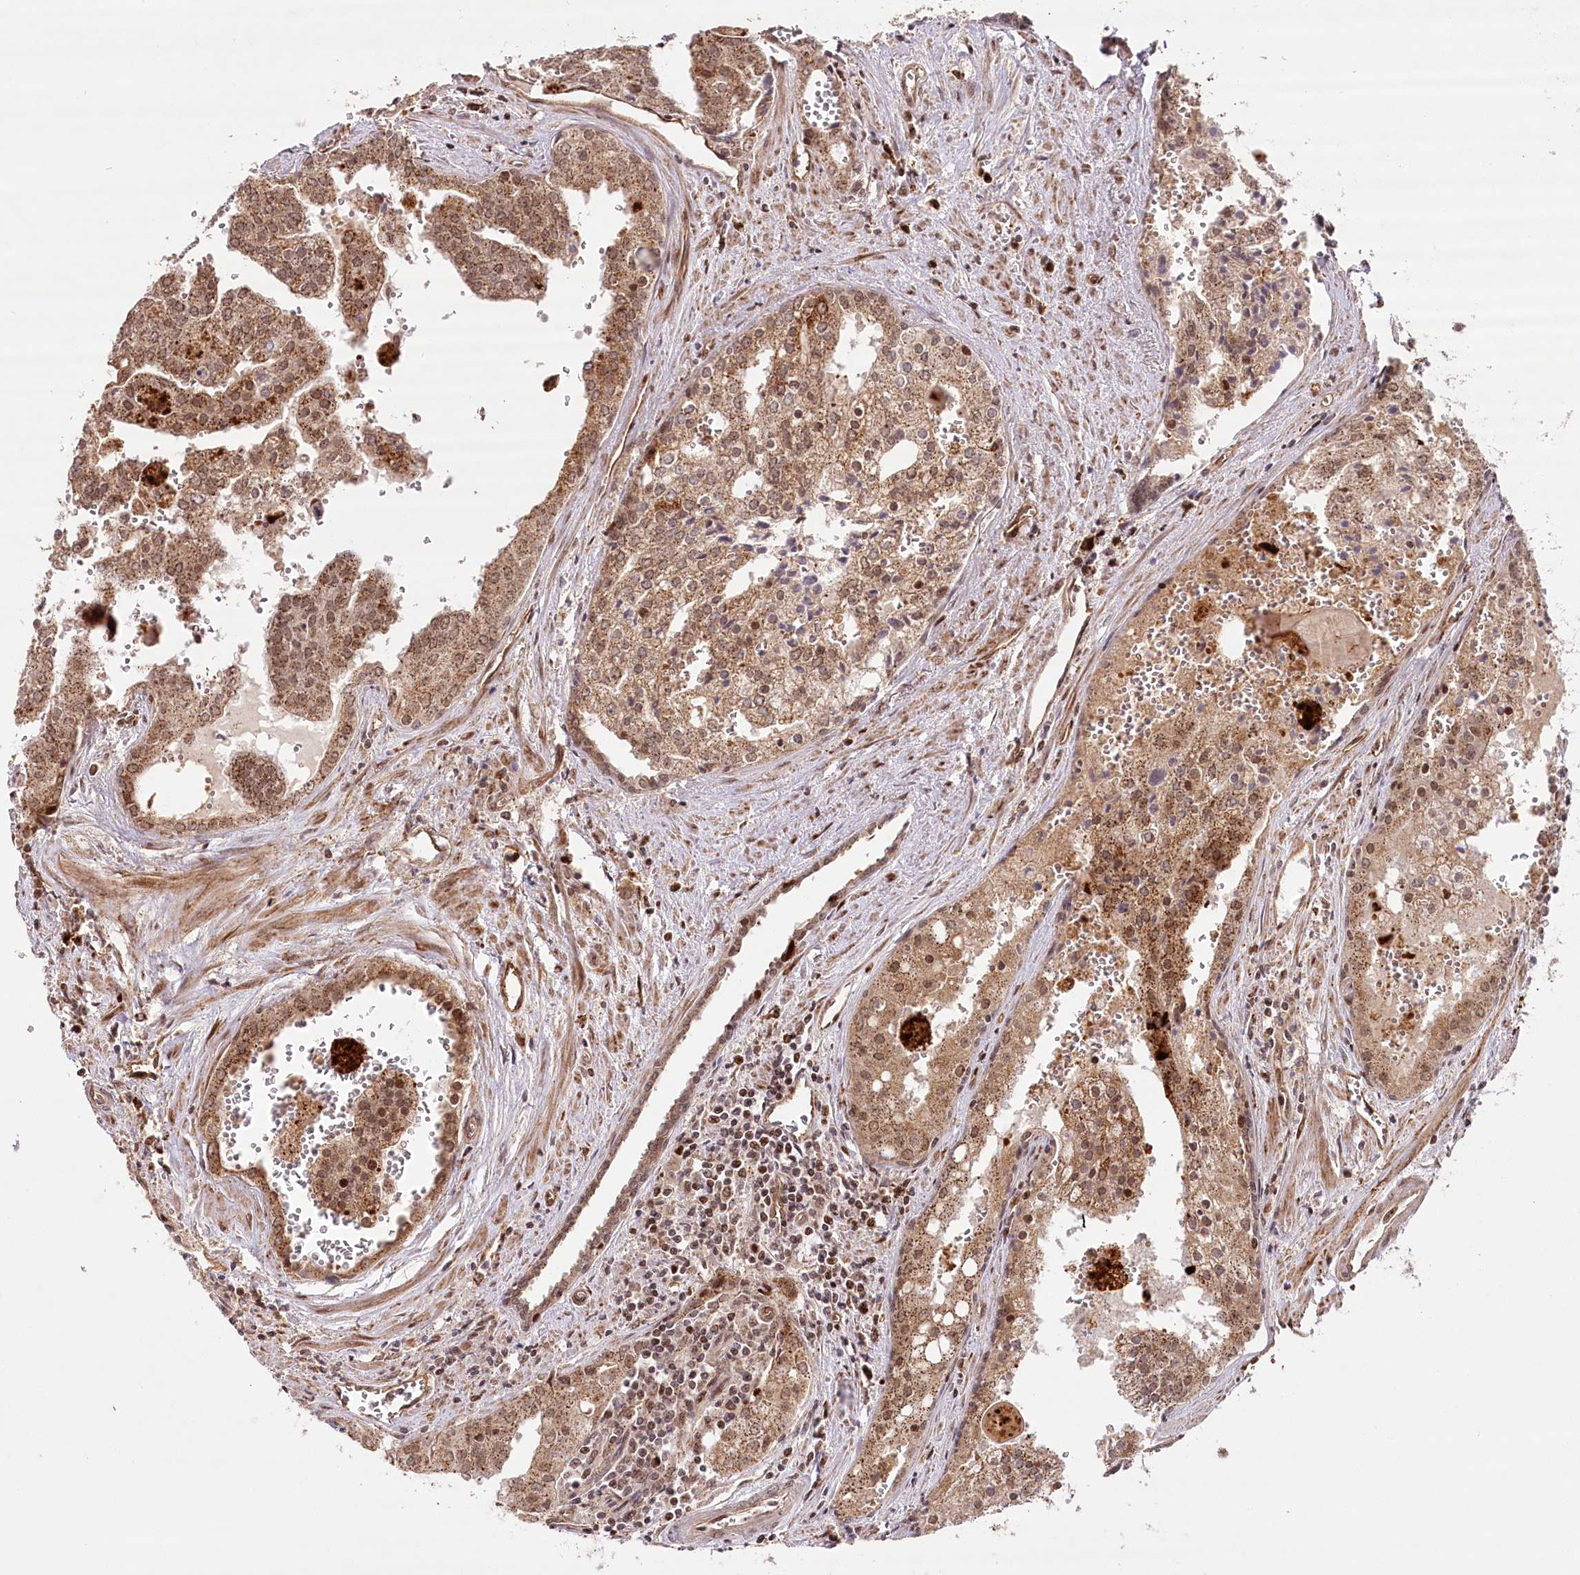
{"staining": {"intensity": "moderate", "quantity": ">75%", "location": "cytoplasmic/membranous,nuclear"}, "tissue": "prostate cancer", "cell_type": "Tumor cells", "image_type": "cancer", "snomed": [{"axis": "morphology", "description": "Adenocarcinoma, High grade"}, {"axis": "topography", "description": "Prostate"}], "caption": "High-magnification brightfield microscopy of prostate high-grade adenocarcinoma stained with DAB (3,3'-diaminobenzidine) (brown) and counterstained with hematoxylin (blue). tumor cells exhibit moderate cytoplasmic/membranous and nuclear positivity is seen in about>75% of cells. (DAB (3,3'-diaminobenzidine) IHC with brightfield microscopy, high magnification).", "gene": "COPG1", "patient": {"sex": "male", "age": 68}}